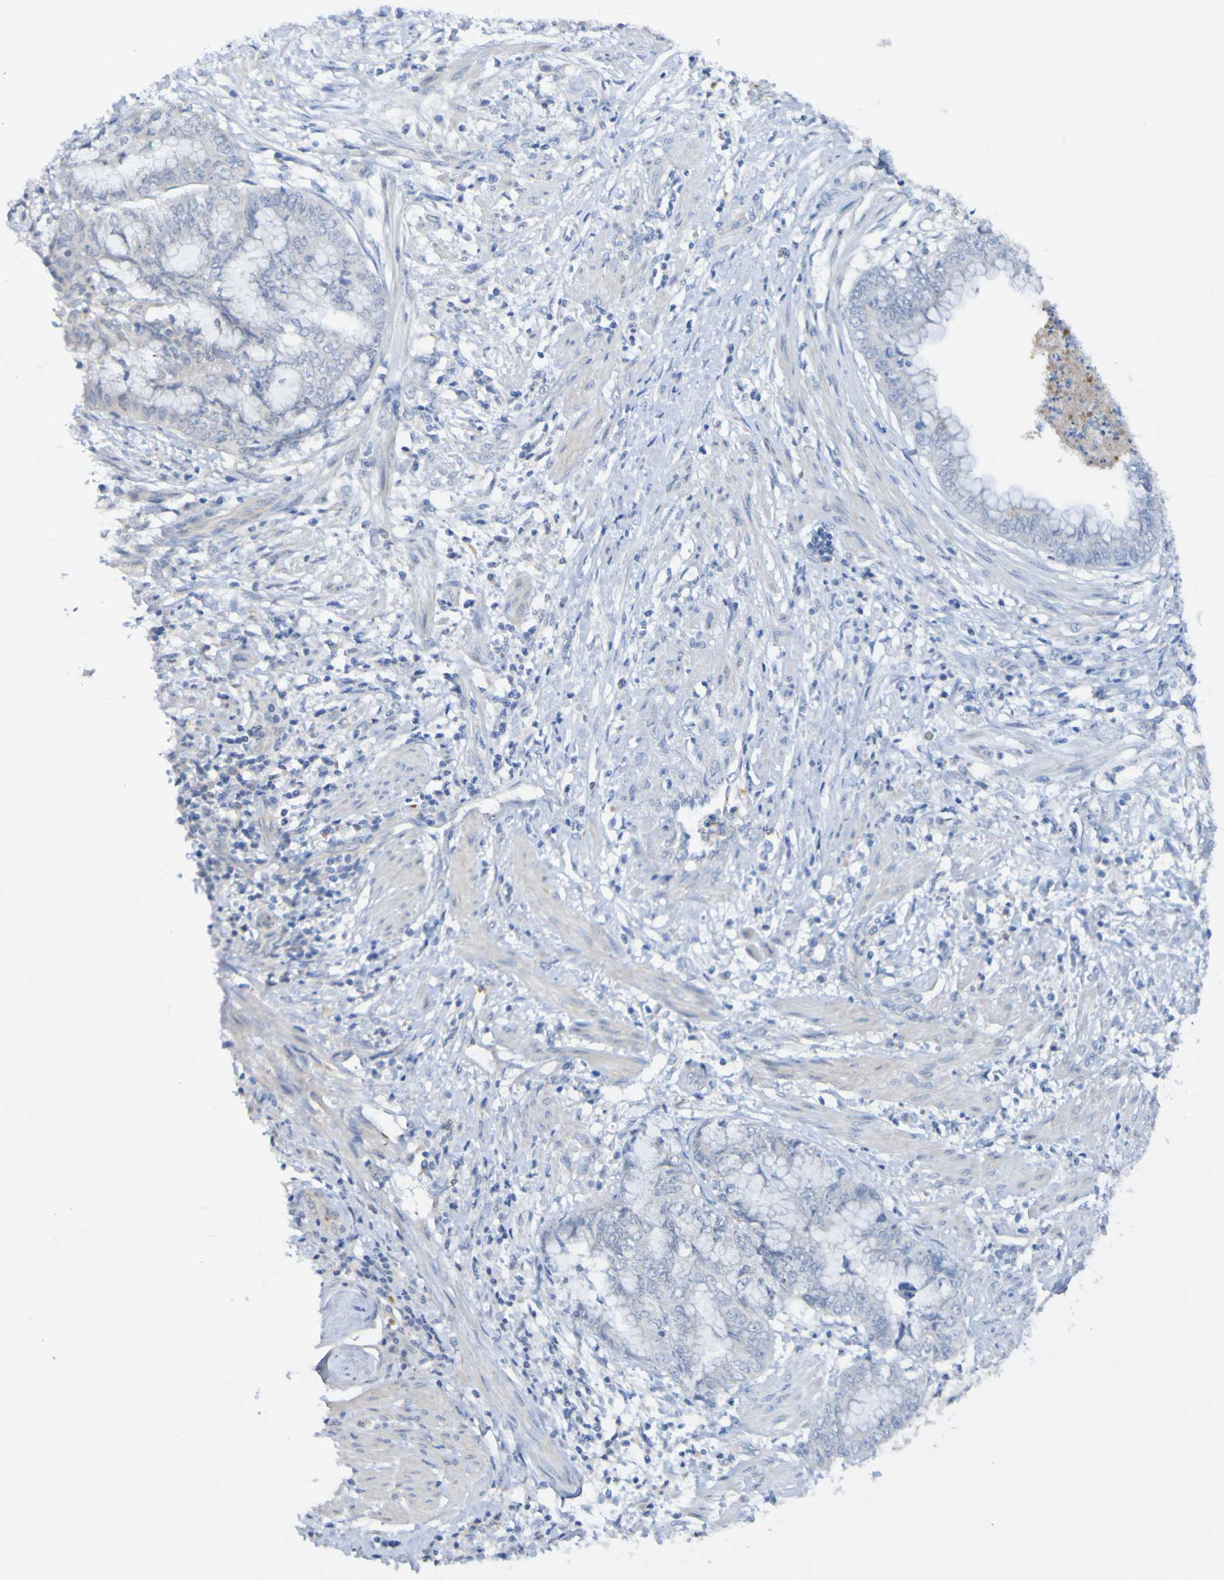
{"staining": {"intensity": "negative", "quantity": "none", "location": "none"}, "tissue": "endometrial cancer", "cell_type": "Tumor cells", "image_type": "cancer", "snomed": [{"axis": "morphology", "description": "Necrosis, NOS"}, {"axis": "morphology", "description": "Adenocarcinoma, NOS"}, {"axis": "topography", "description": "Endometrium"}], "caption": "DAB (3,3'-diaminobenzidine) immunohistochemical staining of endometrial cancer (adenocarcinoma) shows no significant staining in tumor cells.", "gene": "ACMSD", "patient": {"sex": "female", "age": 79}}